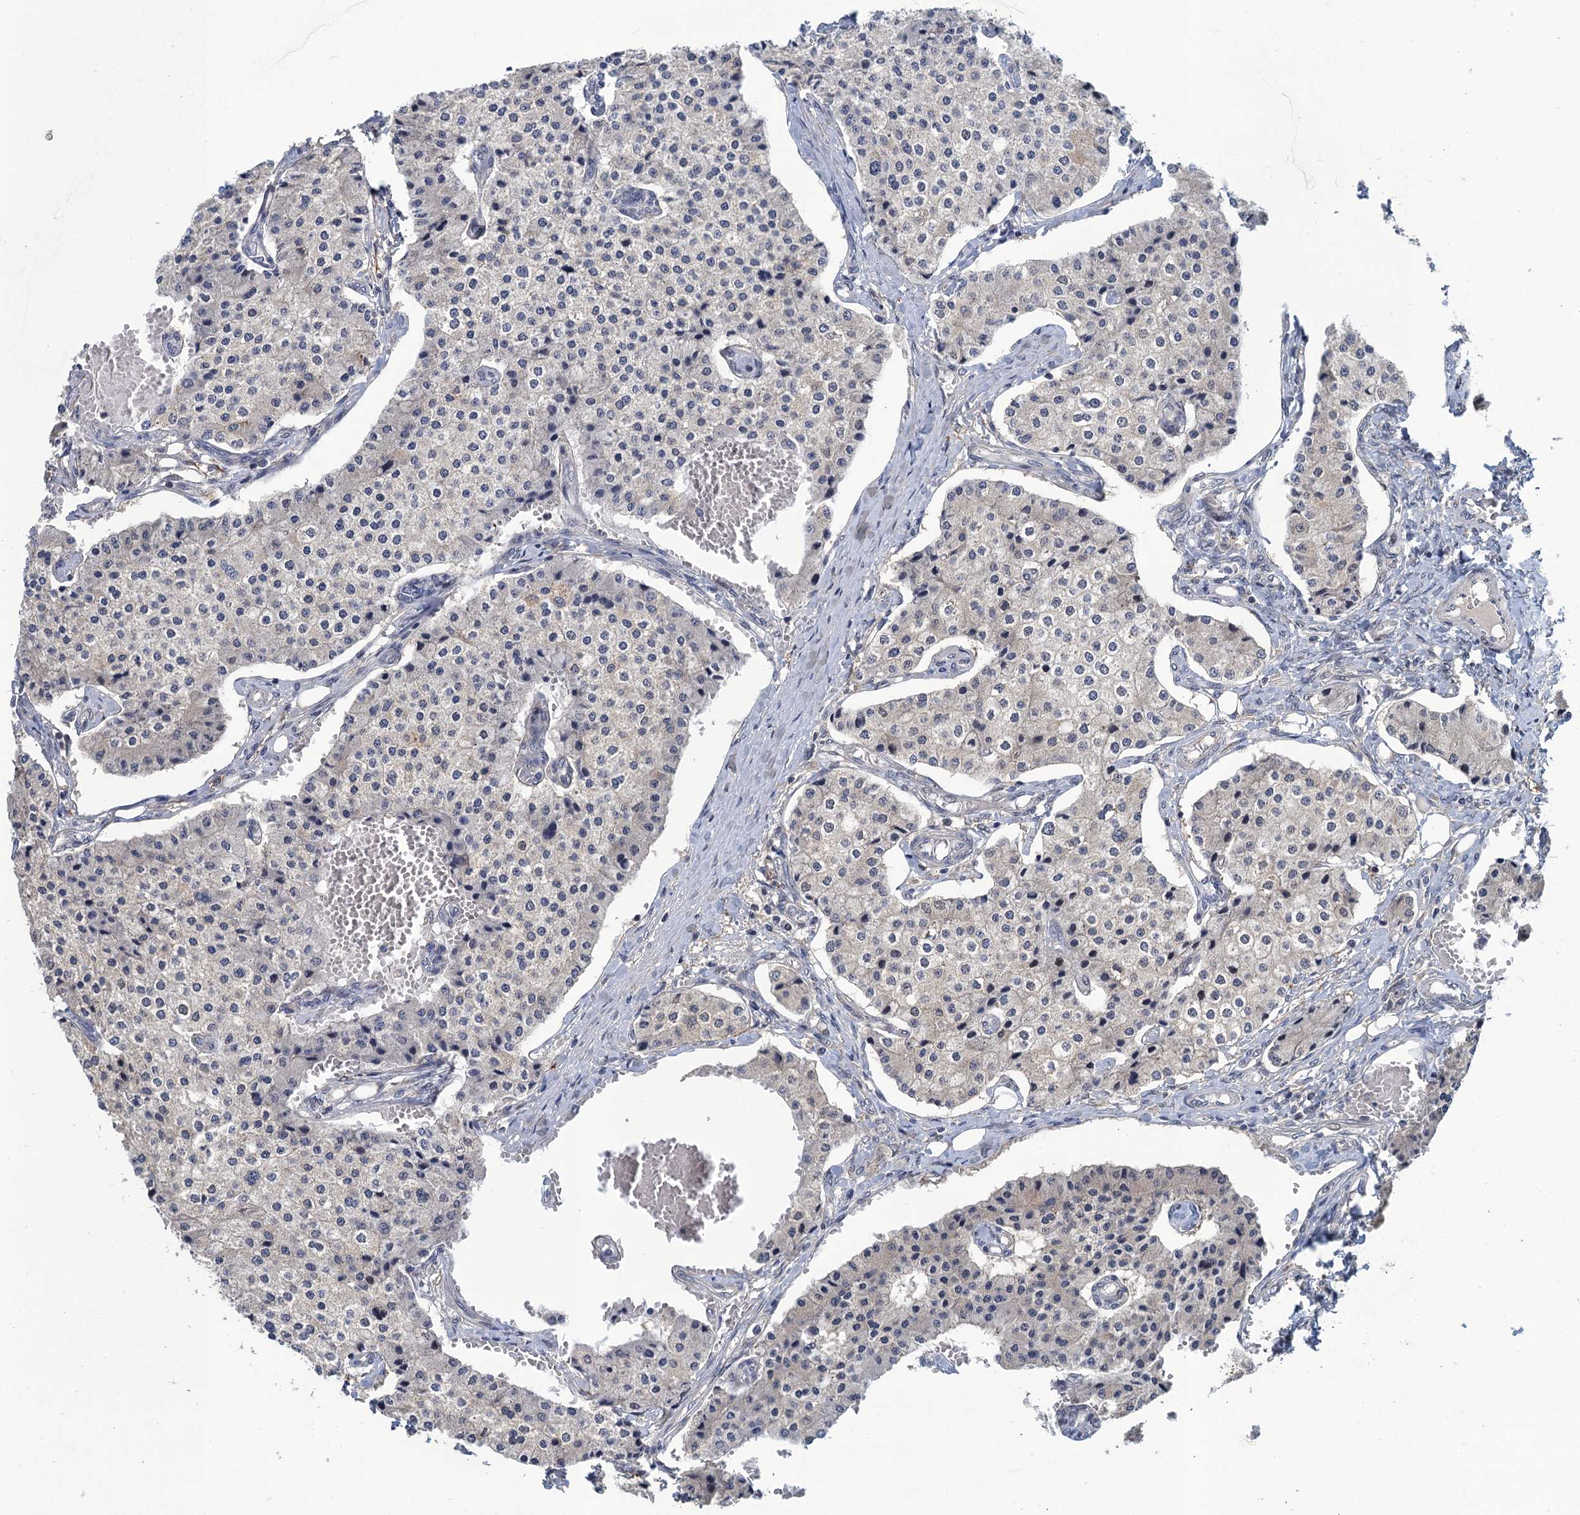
{"staining": {"intensity": "negative", "quantity": "none", "location": "none"}, "tissue": "carcinoid", "cell_type": "Tumor cells", "image_type": "cancer", "snomed": [{"axis": "morphology", "description": "Carcinoid, malignant, NOS"}, {"axis": "topography", "description": "Colon"}], "caption": "This photomicrograph is of malignant carcinoid stained with immunohistochemistry to label a protein in brown with the nuclei are counter-stained blue. There is no positivity in tumor cells.", "gene": "MRFAP1", "patient": {"sex": "female", "age": 52}}